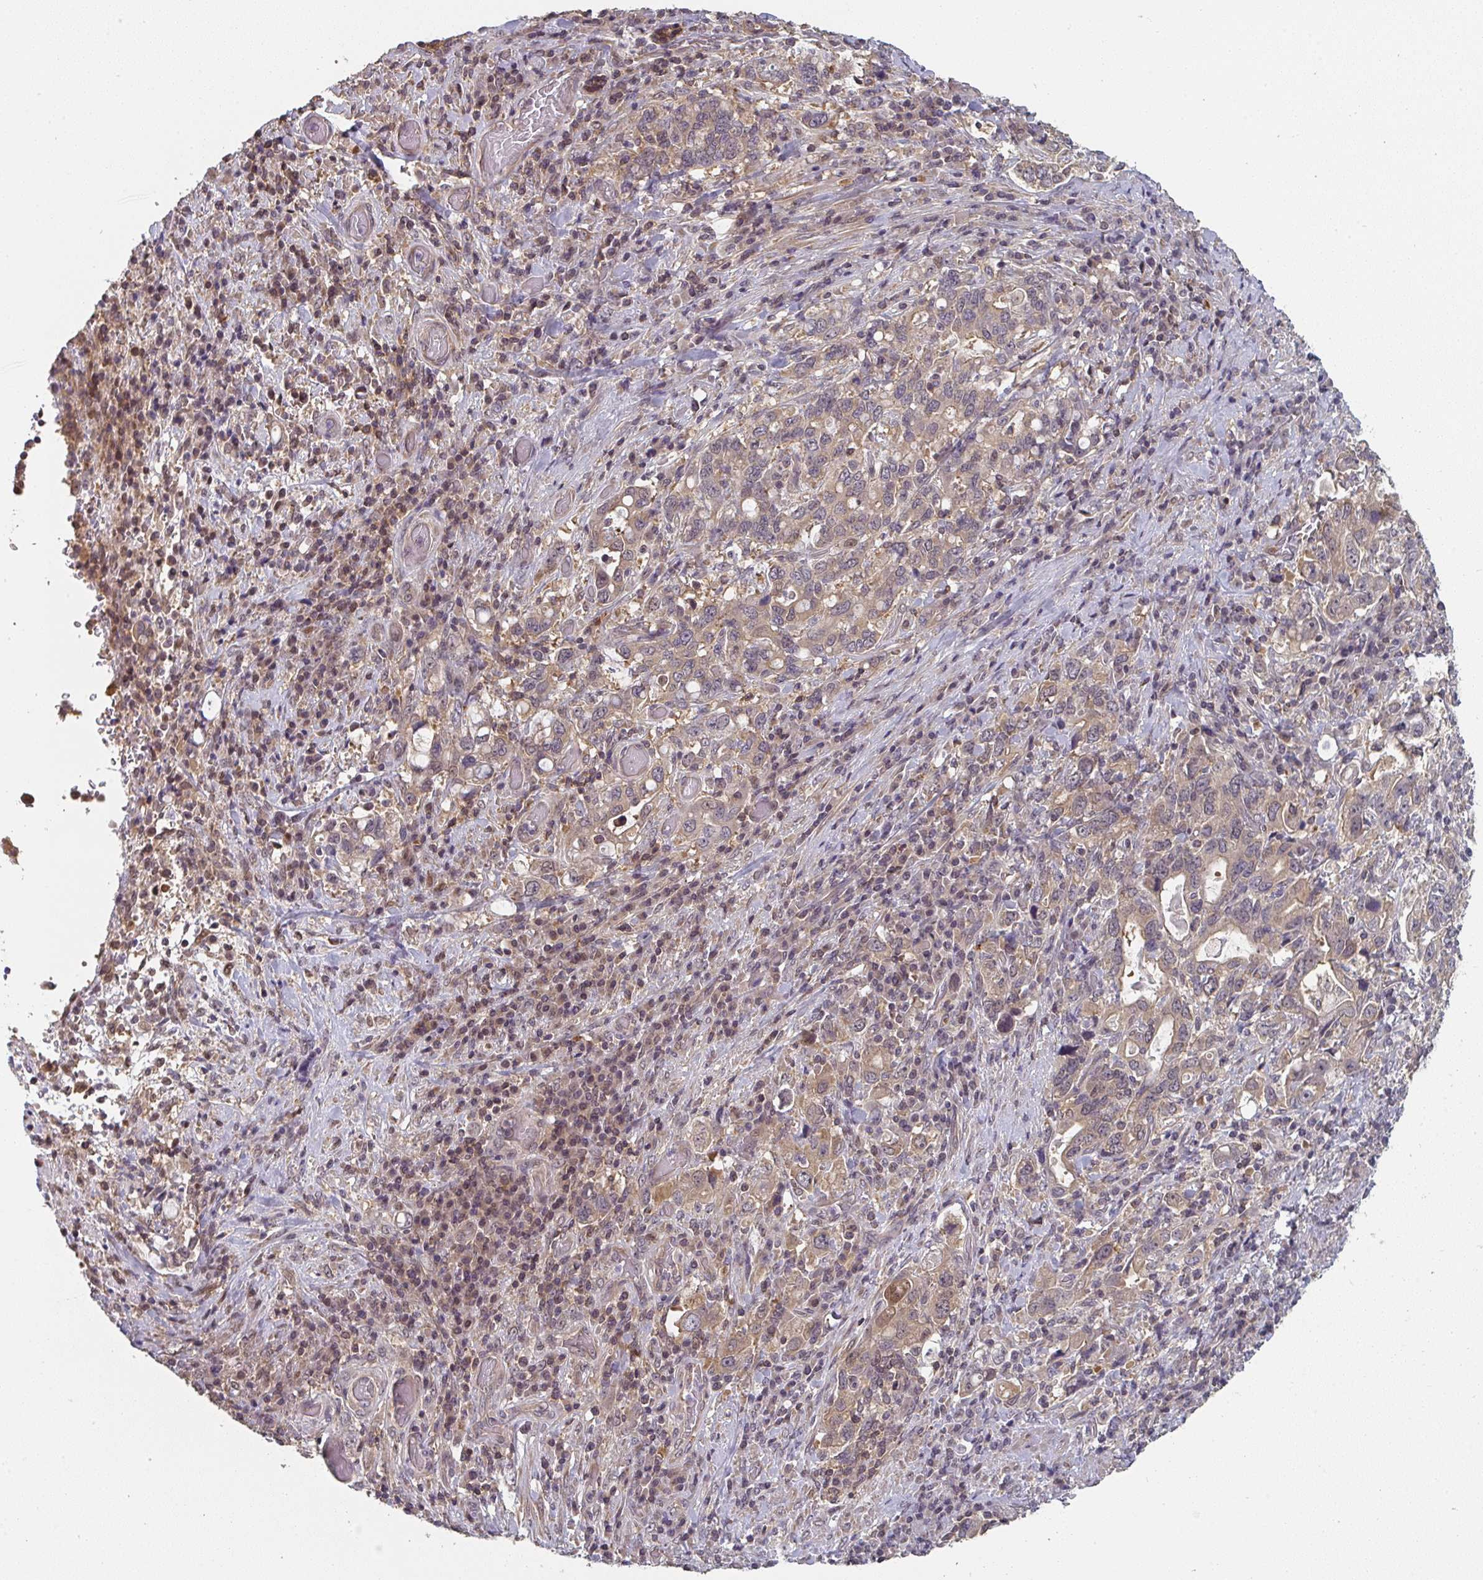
{"staining": {"intensity": "weak", "quantity": ">75%", "location": "cytoplasmic/membranous"}, "tissue": "stomach cancer", "cell_type": "Tumor cells", "image_type": "cancer", "snomed": [{"axis": "morphology", "description": "Adenocarcinoma, NOS"}, {"axis": "topography", "description": "Stomach, upper"}, {"axis": "topography", "description": "Stomach"}], "caption": "Immunohistochemistry of stomach cancer exhibits low levels of weak cytoplasmic/membranous staining in about >75% of tumor cells.", "gene": "RANGRF", "patient": {"sex": "male", "age": 62}}